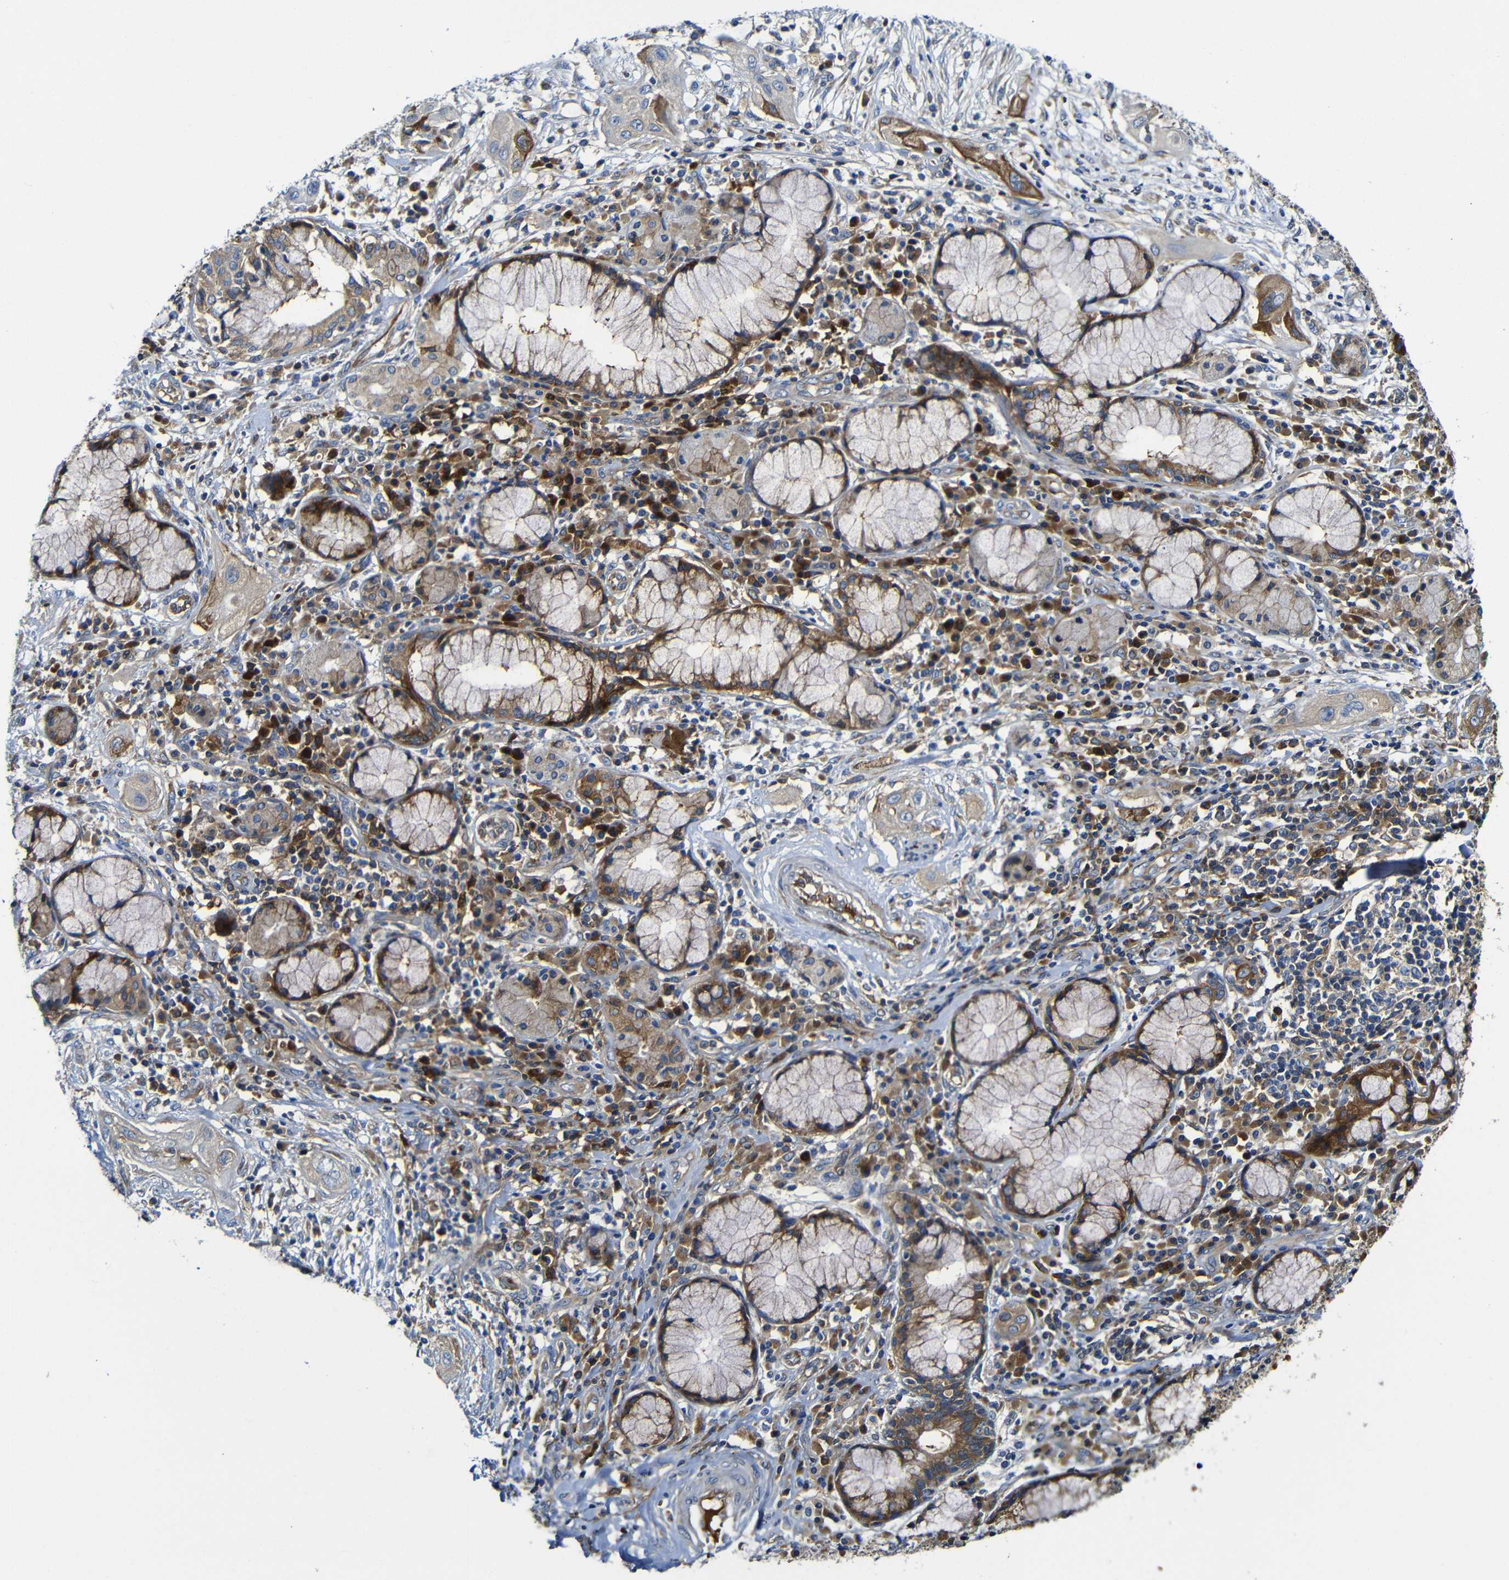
{"staining": {"intensity": "weak", "quantity": ">75%", "location": "cytoplasmic/membranous"}, "tissue": "lung cancer", "cell_type": "Tumor cells", "image_type": "cancer", "snomed": [{"axis": "morphology", "description": "Squamous cell carcinoma, NOS"}, {"axis": "topography", "description": "Lung"}], "caption": "This image demonstrates IHC staining of human lung cancer, with low weak cytoplasmic/membranous expression in approximately >75% of tumor cells.", "gene": "CLCC1", "patient": {"sex": "female", "age": 47}}